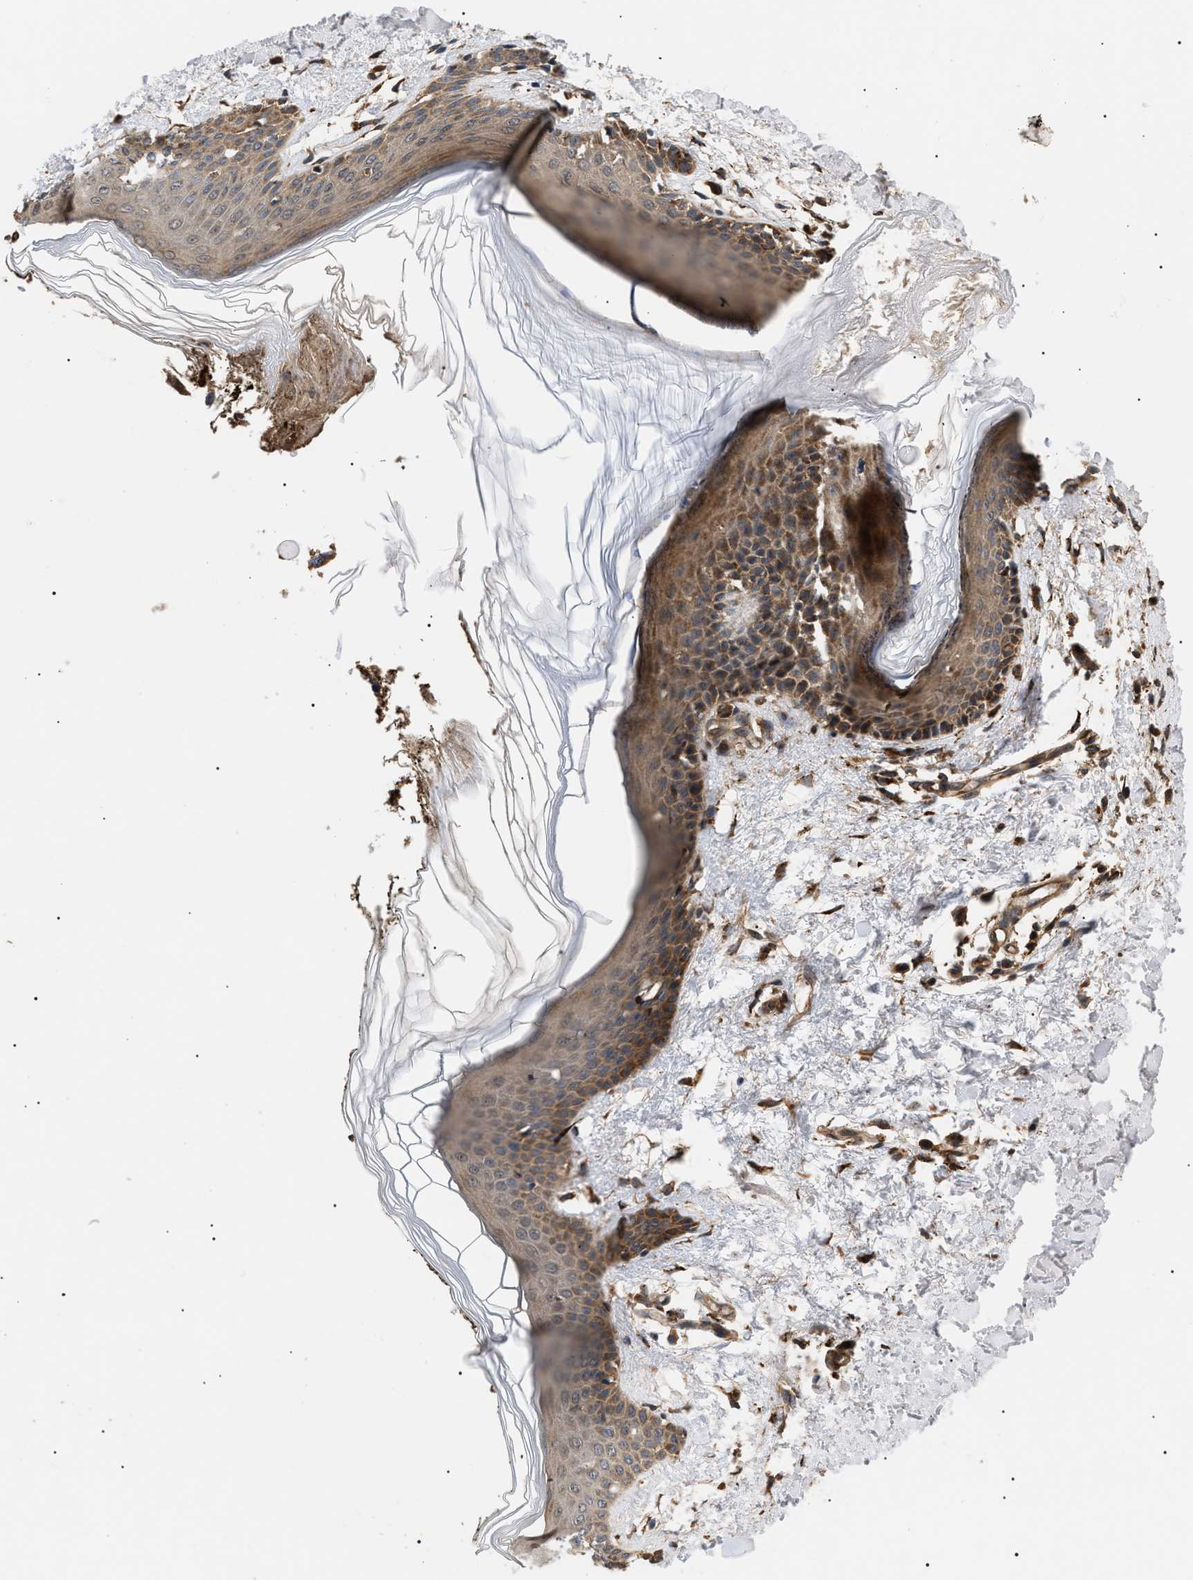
{"staining": {"intensity": "strong", "quantity": ">75%", "location": "cytoplasmic/membranous"}, "tissue": "skin", "cell_type": "Fibroblasts", "image_type": "normal", "snomed": [{"axis": "morphology", "description": "Normal tissue, NOS"}, {"axis": "topography", "description": "Skin"}], "caption": "Fibroblasts exhibit strong cytoplasmic/membranous positivity in about >75% of cells in unremarkable skin.", "gene": "ASTL", "patient": {"sex": "male", "age": 53}}